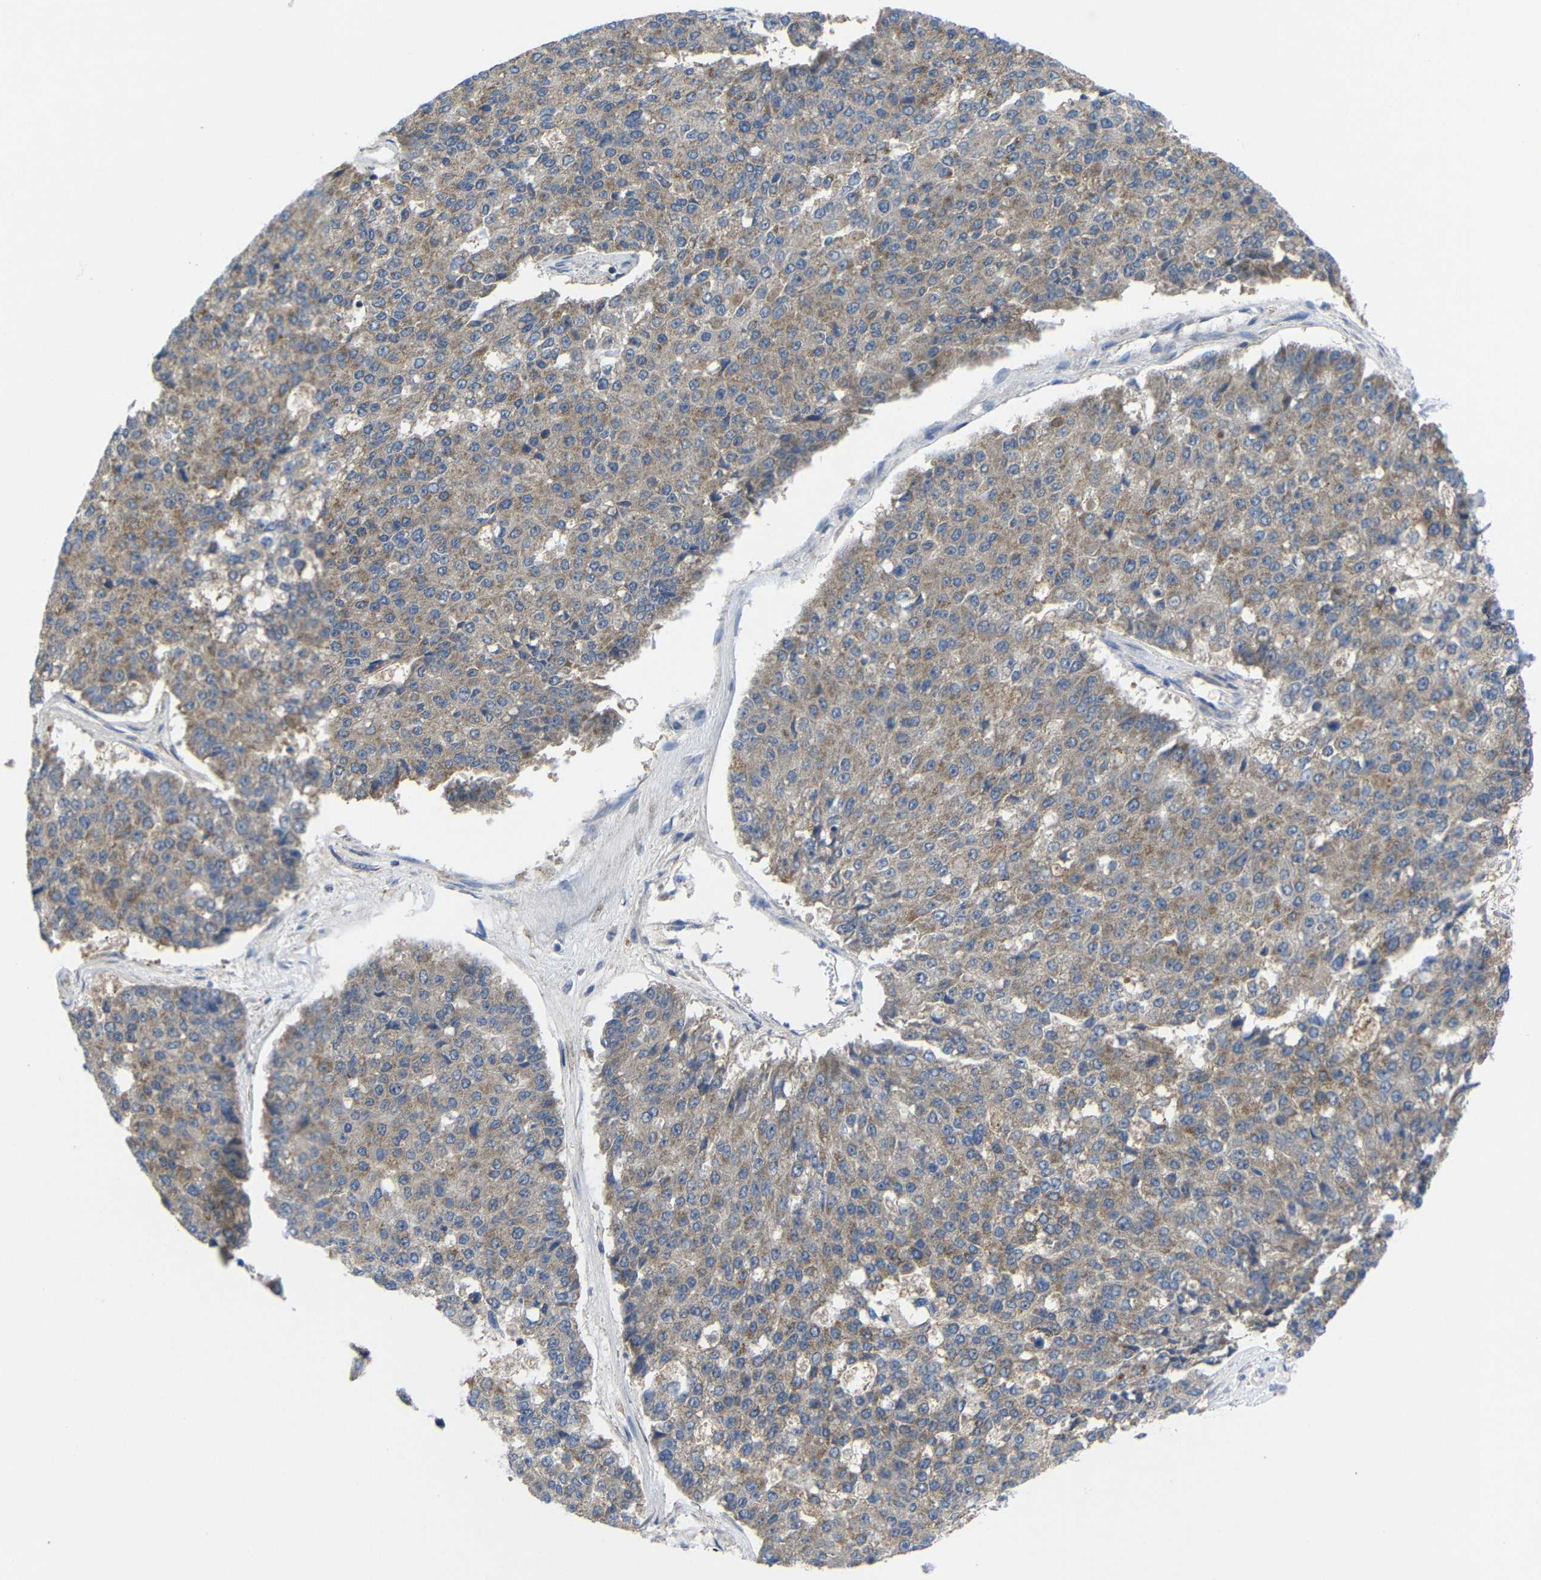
{"staining": {"intensity": "moderate", "quantity": ">75%", "location": "cytoplasmic/membranous"}, "tissue": "pancreatic cancer", "cell_type": "Tumor cells", "image_type": "cancer", "snomed": [{"axis": "morphology", "description": "Adenocarcinoma, NOS"}, {"axis": "topography", "description": "Pancreas"}], "caption": "Human pancreatic adenocarcinoma stained for a protein (brown) demonstrates moderate cytoplasmic/membranous positive staining in approximately >75% of tumor cells.", "gene": "PEBP1", "patient": {"sex": "male", "age": 50}}